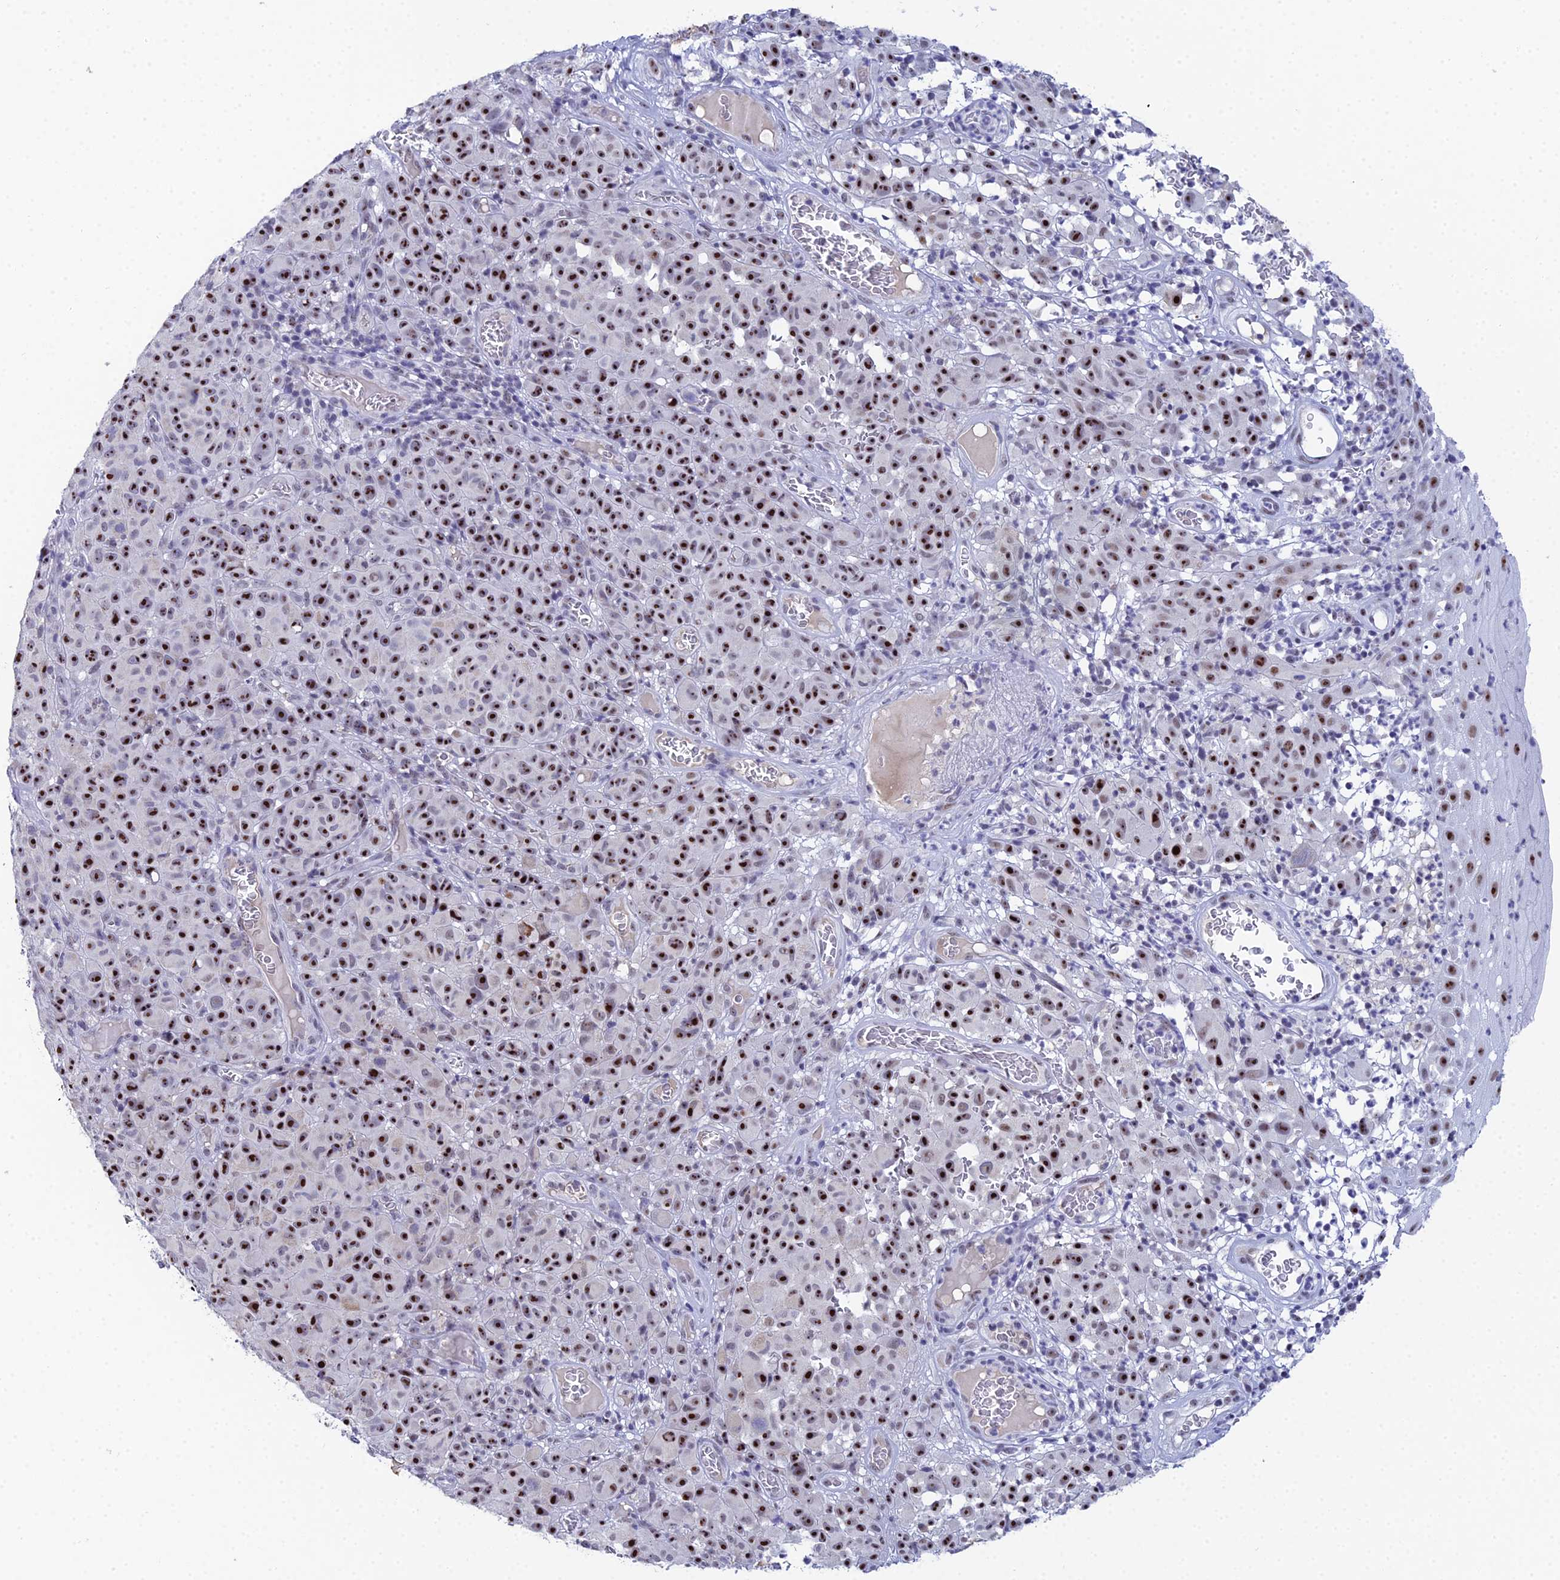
{"staining": {"intensity": "strong", "quantity": ">75%", "location": "nuclear"}, "tissue": "melanoma", "cell_type": "Tumor cells", "image_type": "cancer", "snomed": [{"axis": "morphology", "description": "Malignant melanoma, NOS"}, {"axis": "topography", "description": "Skin"}], "caption": "Melanoma tissue displays strong nuclear staining in approximately >75% of tumor cells, visualized by immunohistochemistry.", "gene": "PLPP4", "patient": {"sex": "female", "age": 82}}